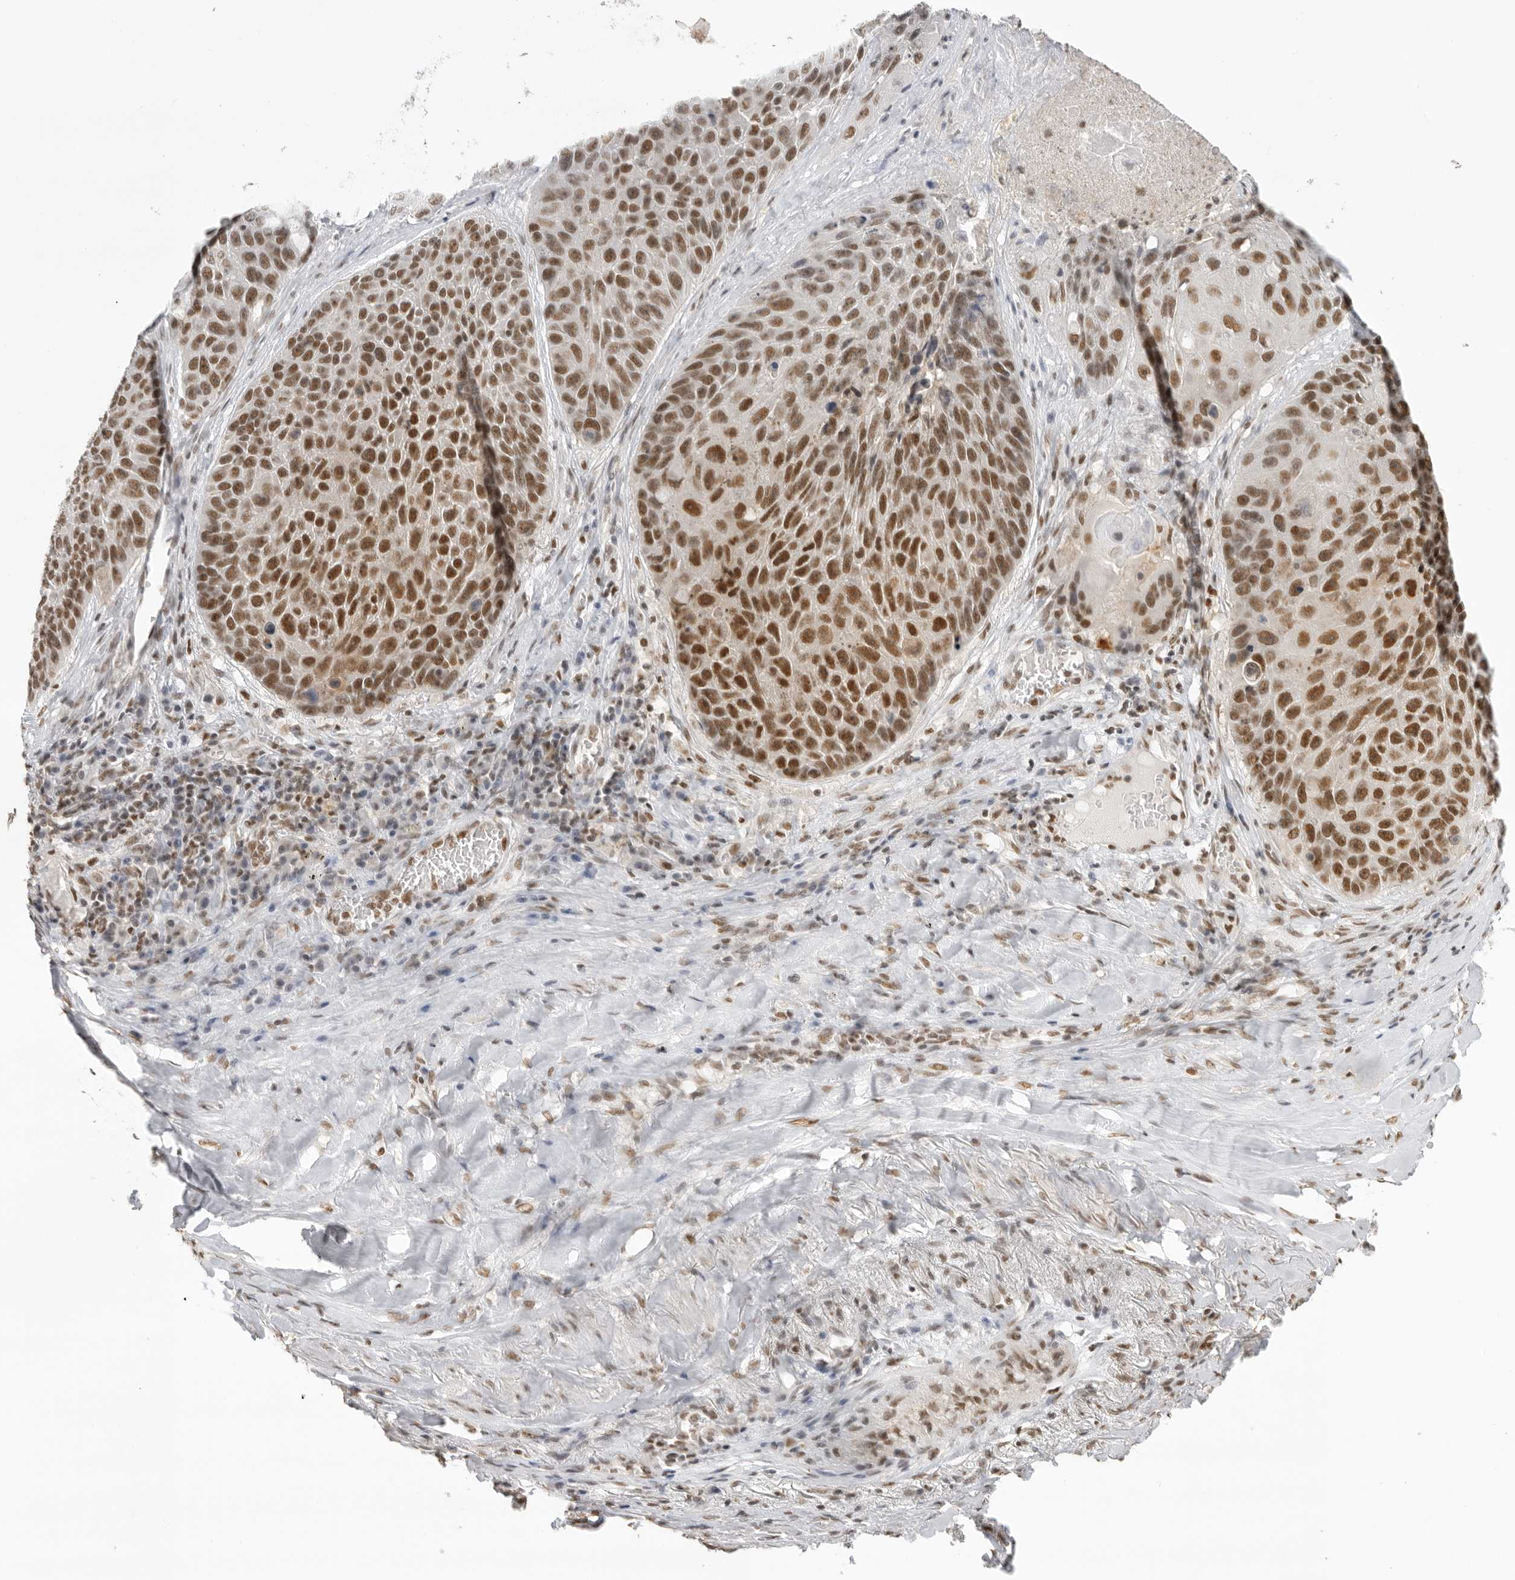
{"staining": {"intensity": "strong", "quantity": ">75%", "location": "nuclear"}, "tissue": "lung cancer", "cell_type": "Tumor cells", "image_type": "cancer", "snomed": [{"axis": "morphology", "description": "Squamous cell carcinoma, NOS"}, {"axis": "topography", "description": "Lung"}], "caption": "Lung squamous cell carcinoma was stained to show a protein in brown. There is high levels of strong nuclear positivity in approximately >75% of tumor cells.", "gene": "RPA2", "patient": {"sex": "male", "age": 61}}